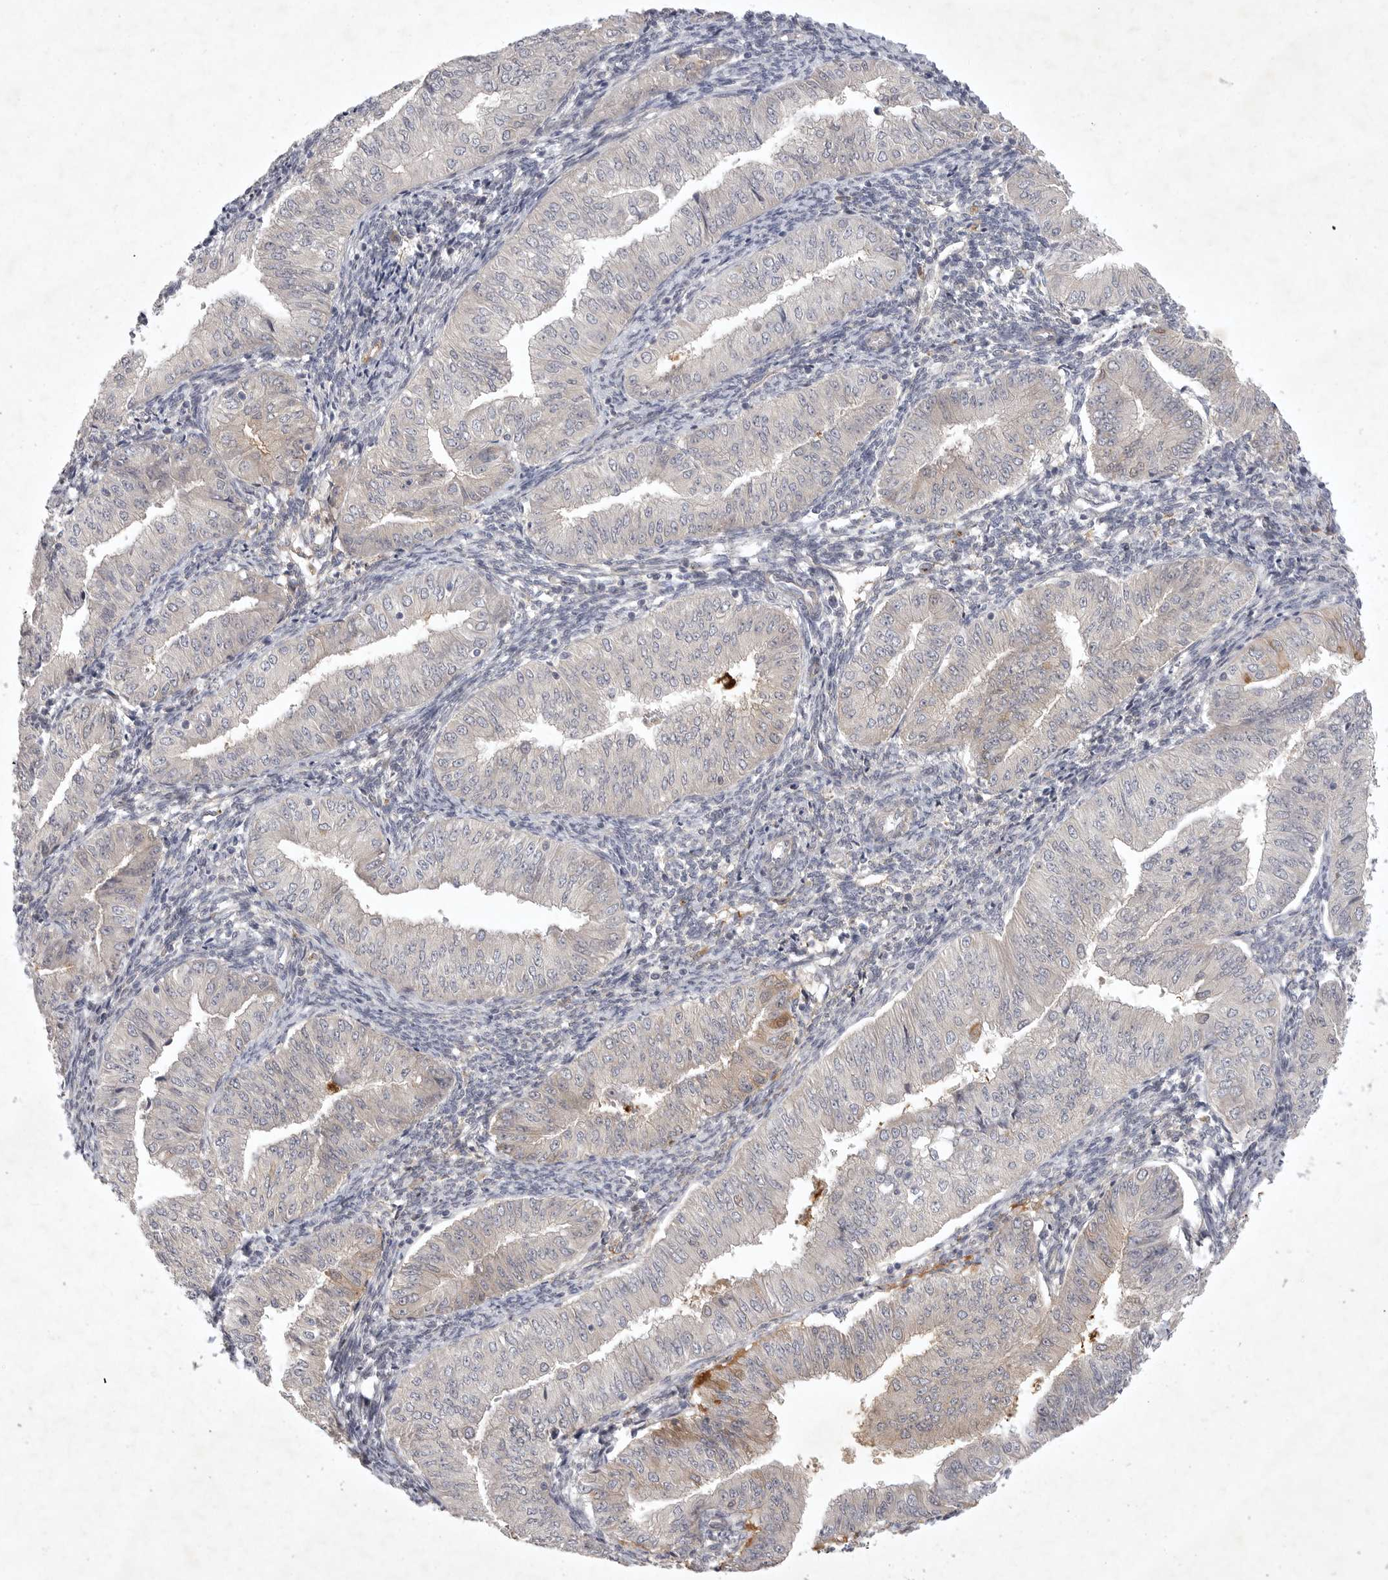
{"staining": {"intensity": "moderate", "quantity": "<25%", "location": "cytoplasmic/membranous"}, "tissue": "endometrial cancer", "cell_type": "Tumor cells", "image_type": "cancer", "snomed": [{"axis": "morphology", "description": "Normal tissue, NOS"}, {"axis": "morphology", "description": "Adenocarcinoma, NOS"}, {"axis": "topography", "description": "Endometrium"}], "caption": "Immunohistochemistry of human endometrial cancer (adenocarcinoma) shows low levels of moderate cytoplasmic/membranous positivity in about <25% of tumor cells. Immunohistochemistry (ihc) stains the protein of interest in brown and the nuclei are stained blue.", "gene": "BZW2", "patient": {"sex": "female", "age": 53}}